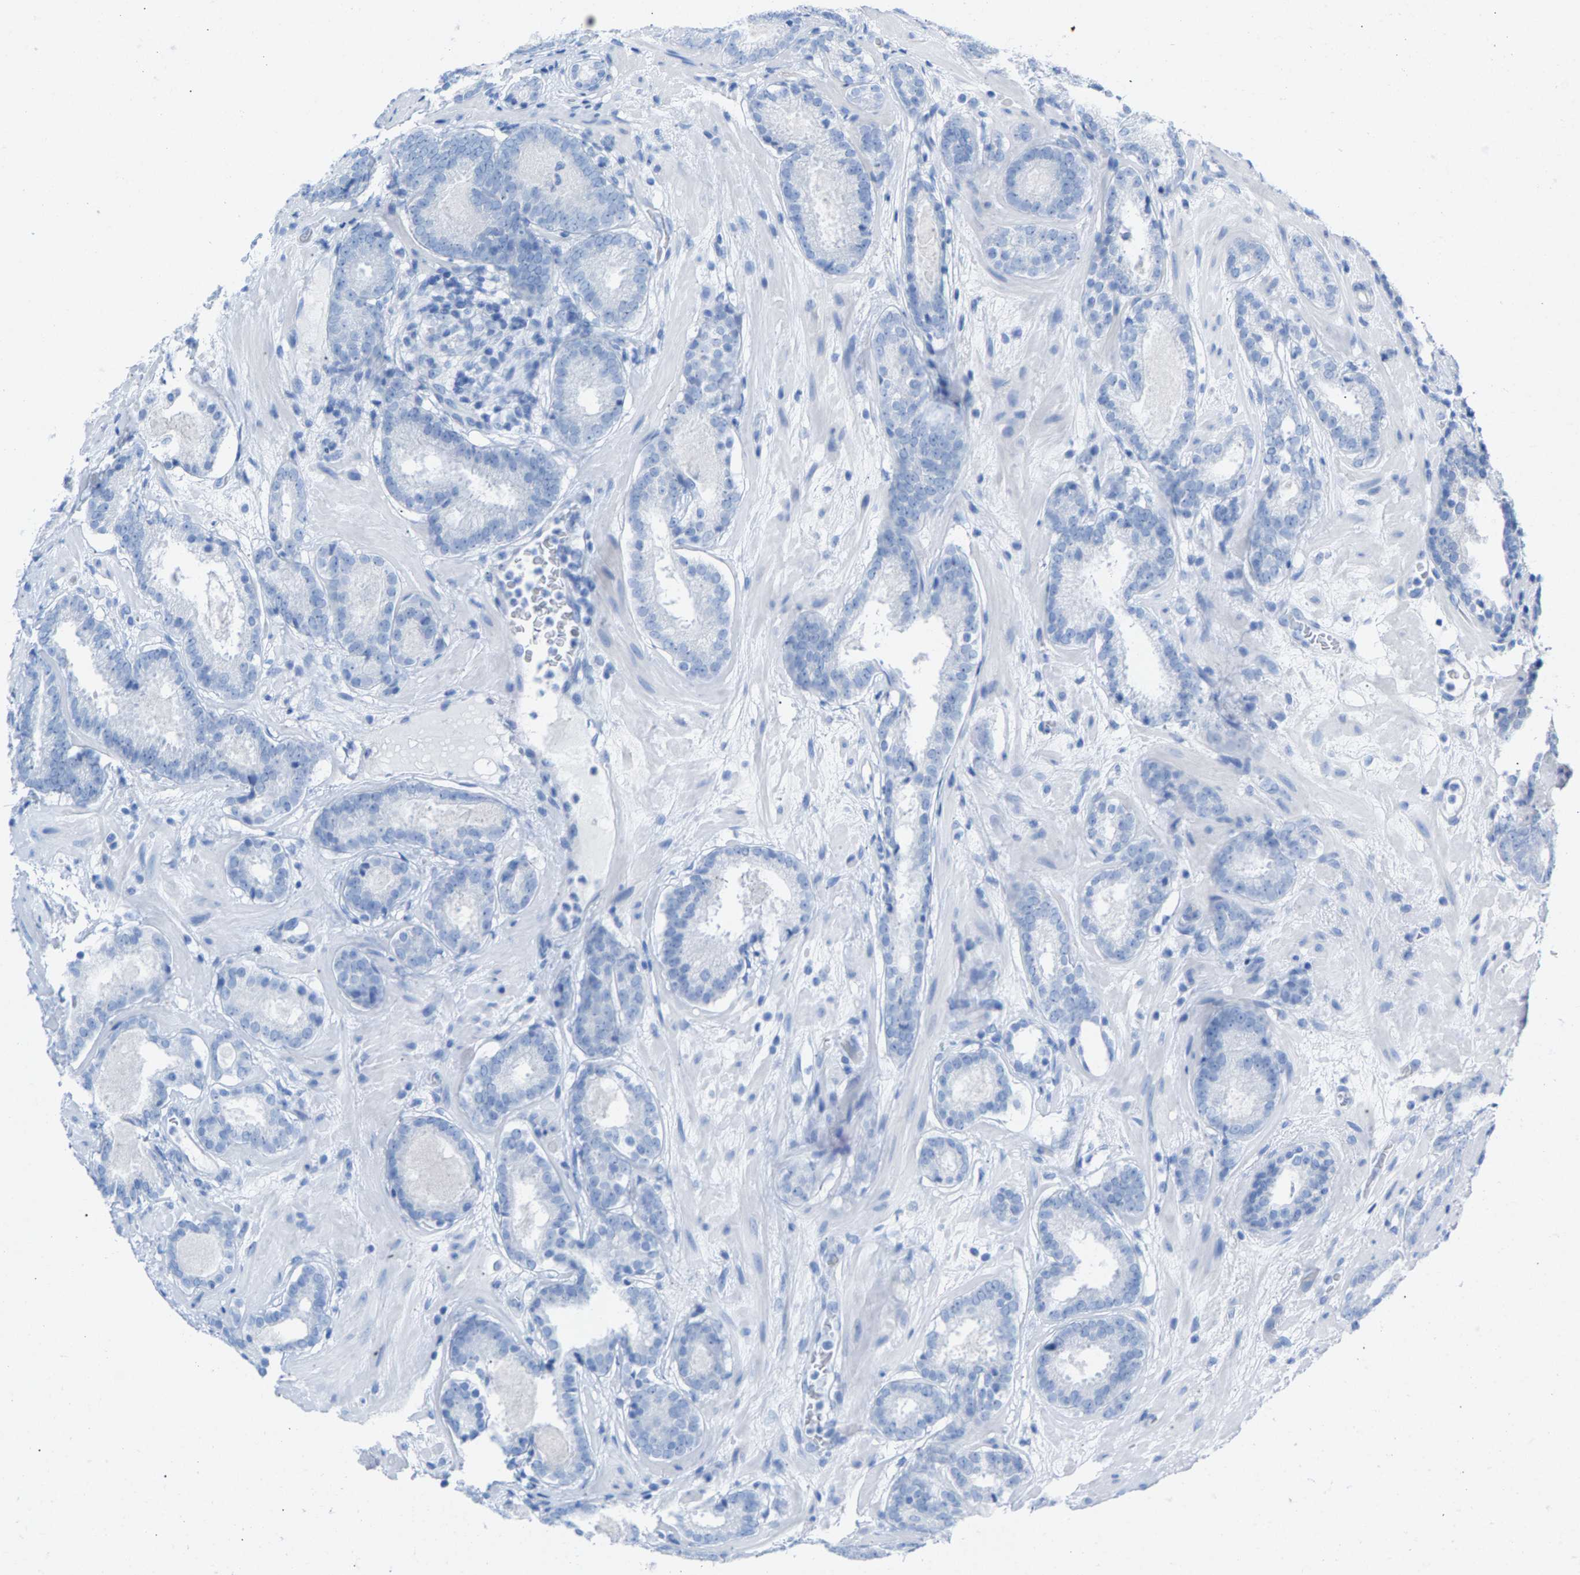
{"staining": {"intensity": "negative", "quantity": "none", "location": "none"}, "tissue": "prostate cancer", "cell_type": "Tumor cells", "image_type": "cancer", "snomed": [{"axis": "morphology", "description": "Adenocarcinoma, Low grade"}, {"axis": "topography", "description": "Prostate"}], "caption": "High magnification brightfield microscopy of prostate cancer (adenocarcinoma (low-grade)) stained with DAB (brown) and counterstained with hematoxylin (blue): tumor cells show no significant staining.", "gene": "CPA1", "patient": {"sex": "male", "age": 69}}